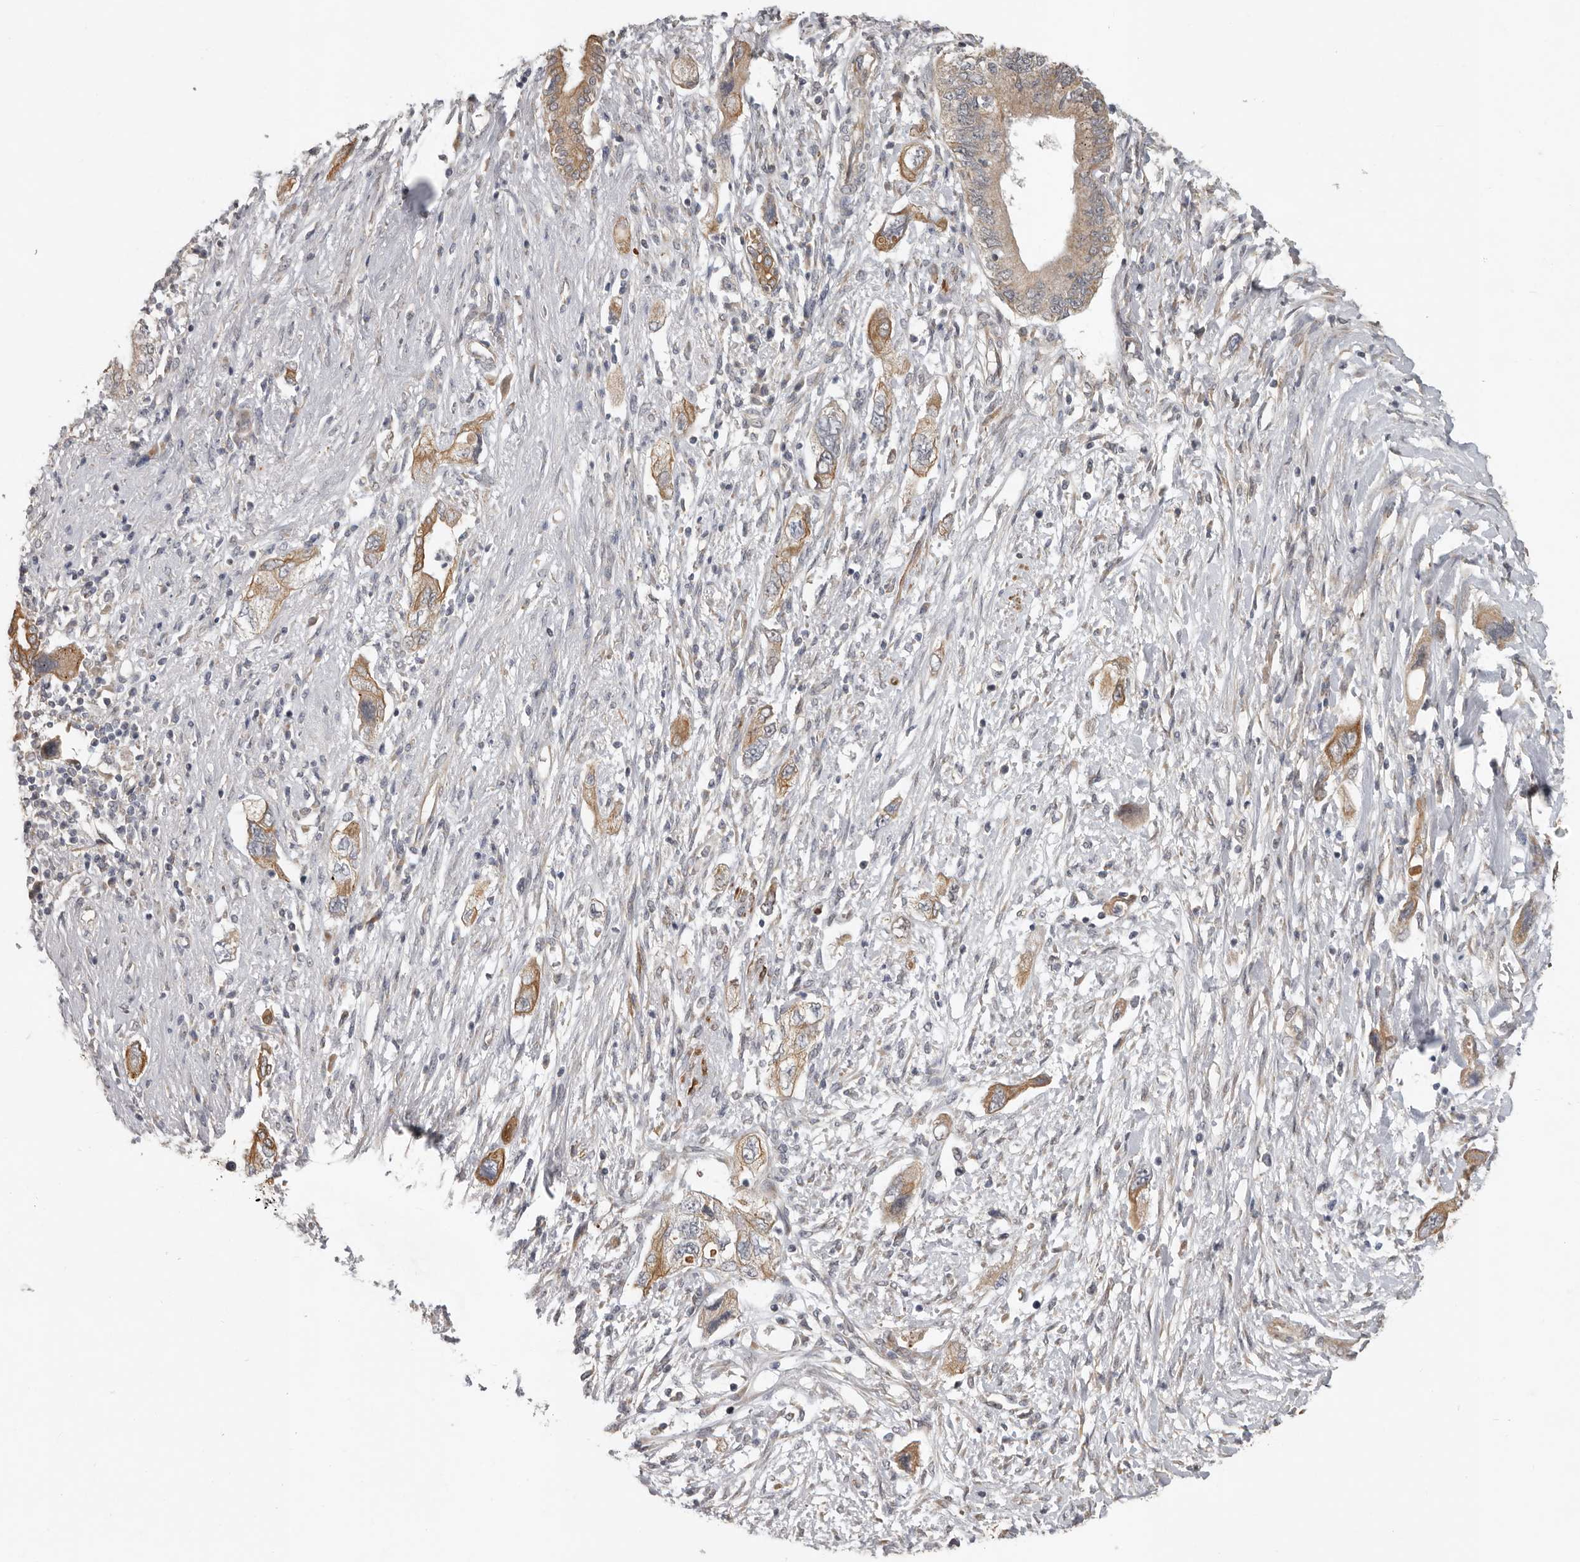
{"staining": {"intensity": "moderate", "quantity": ">75%", "location": "cytoplasmic/membranous"}, "tissue": "pancreatic cancer", "cell_type": "Tumor cells", "image_type": "cancer", "snomed": [{"axis": "morphology", "description": "Adenocarcinoma, NOS"}, {"axis": "topography", "description": "Pancreas"}], "caption": "Adenocarcinoma (pancreatic) stained with a brown dye shows moderate cytoplasmic/membranous positive expression in about >75% of tumor cells.", "gene": "UNK", "patient": {"sex": "female", "age": 73}}